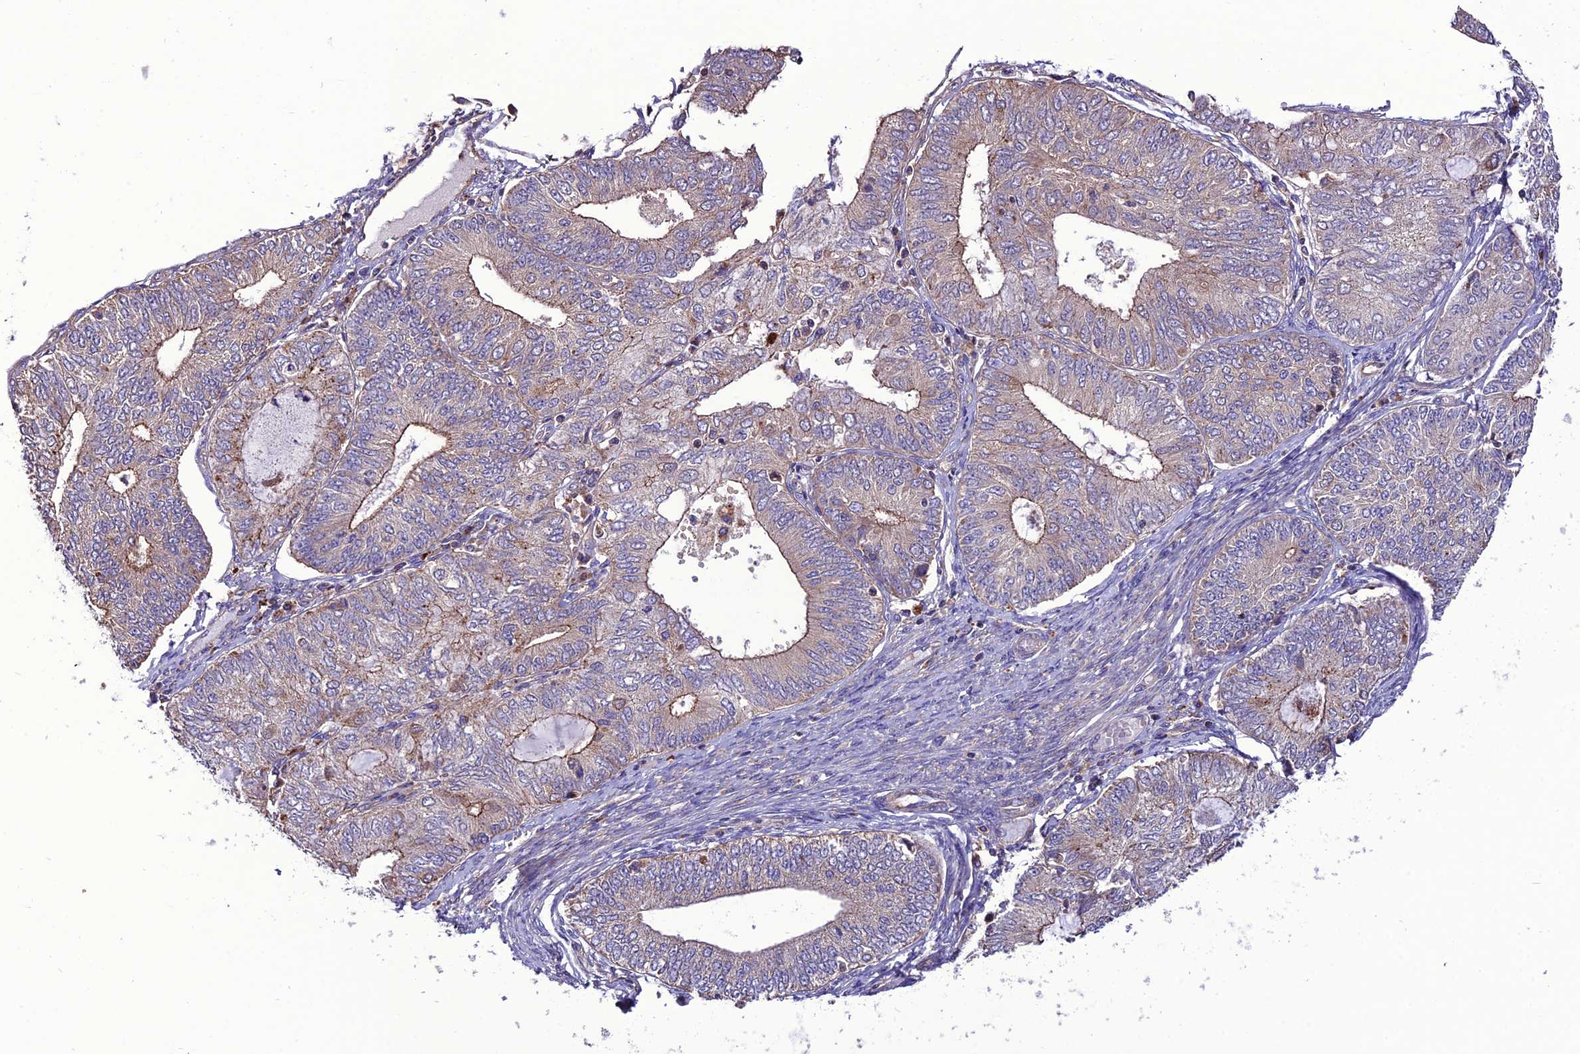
{"staining": {"intensity": "moderate", "quantity": "<25%", "location": "cytoplasmic/membranous"}, "tissue": "endometrial cancer", "cell_type": "Tumor cells", "image_type": "cancer", "snomed": [{"axis": "morphology", "description": "Adenocarcinoma, NOS"}, {"axis": "topography", "description": "Endometrium"}], "caption": "A histopathology image of human endometrial cancer stained for a protein demonstrates moderate cytoplasmic/membranous brown staining in tumor cells. (Stains: DAB (3,3'-diaminobenzidine) in brown, nuclei in blue, Microscopy: brightfield microscopy at high magnification).", "gene": "PPIL3", "patient": {"sex": "female", "age": 68}}